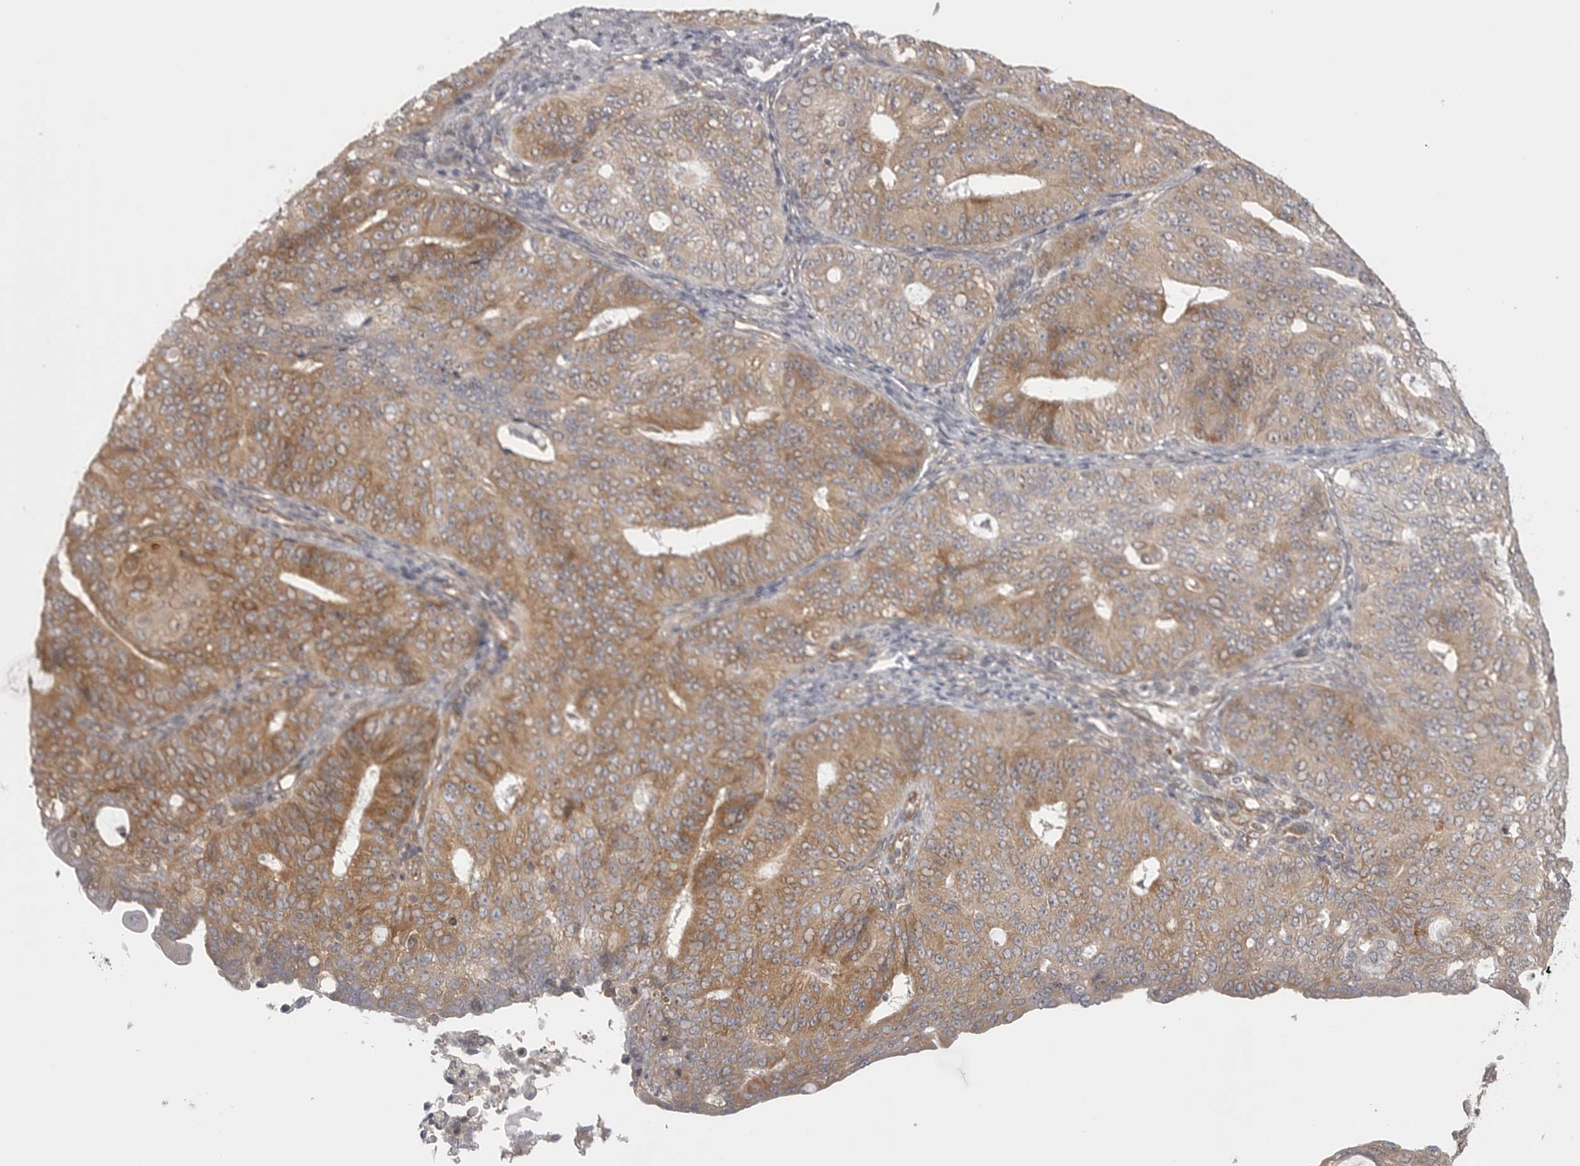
{"staining": {"intensity": "moderate", "quantity": ">75%", "location": "cytoplasmic/membranous"}, "tissue": "endometrial cancer", "cell_type": "Tumor cells", "image_type": "cancer", "snomed": [{"axis": "morphology", "description": "Adenocarcinoma, NOS"}, {"axis": "topography", "description": "Endometrium"}], "caption": "Immunohistochemistry (IHC) of endometrial cancer displays medium levels of moderate cytoplasmic/membranous positivity in about >75% of tumor cells.", "gene": "CERS2", "patient": {"sex": "female", "age": 32}}